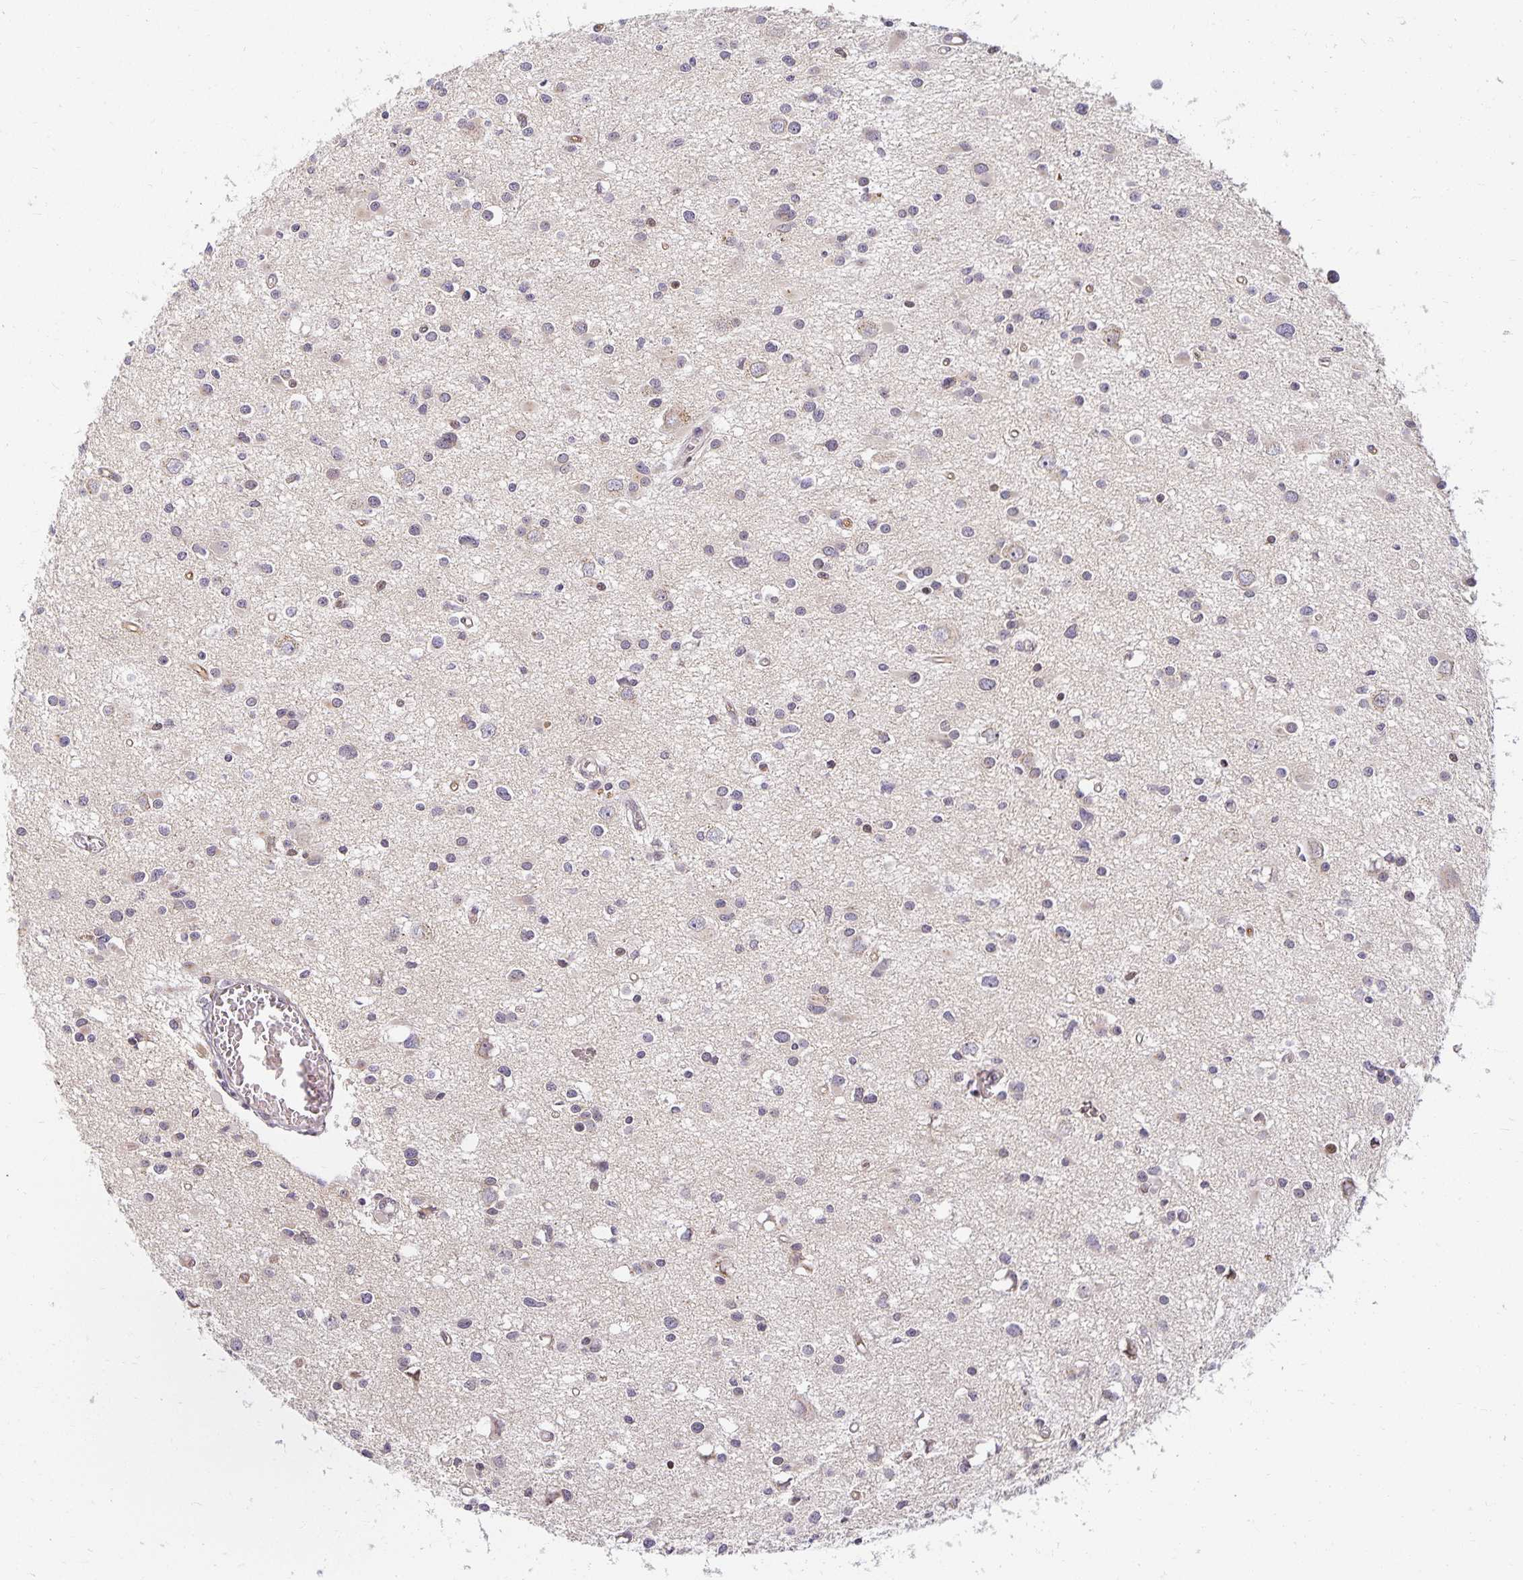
{"staining": {"intensity": "negative", "quantity": "none", "location": "none"}, "tissue": "glioma", "cell_type": "Tumor cells", "image_type": "cancer", "snomed": [{"axis": "morphology", "description": "Glioma, malignant, High grade"}, {"axis": "topography", "description": "Brain"}], "caption": "Human glioma stained for a protein using immunohistochemistry reveals no positivity in tumor cells.", "gene": "EHF", "patient": {"sex": "male", "age": 54}}